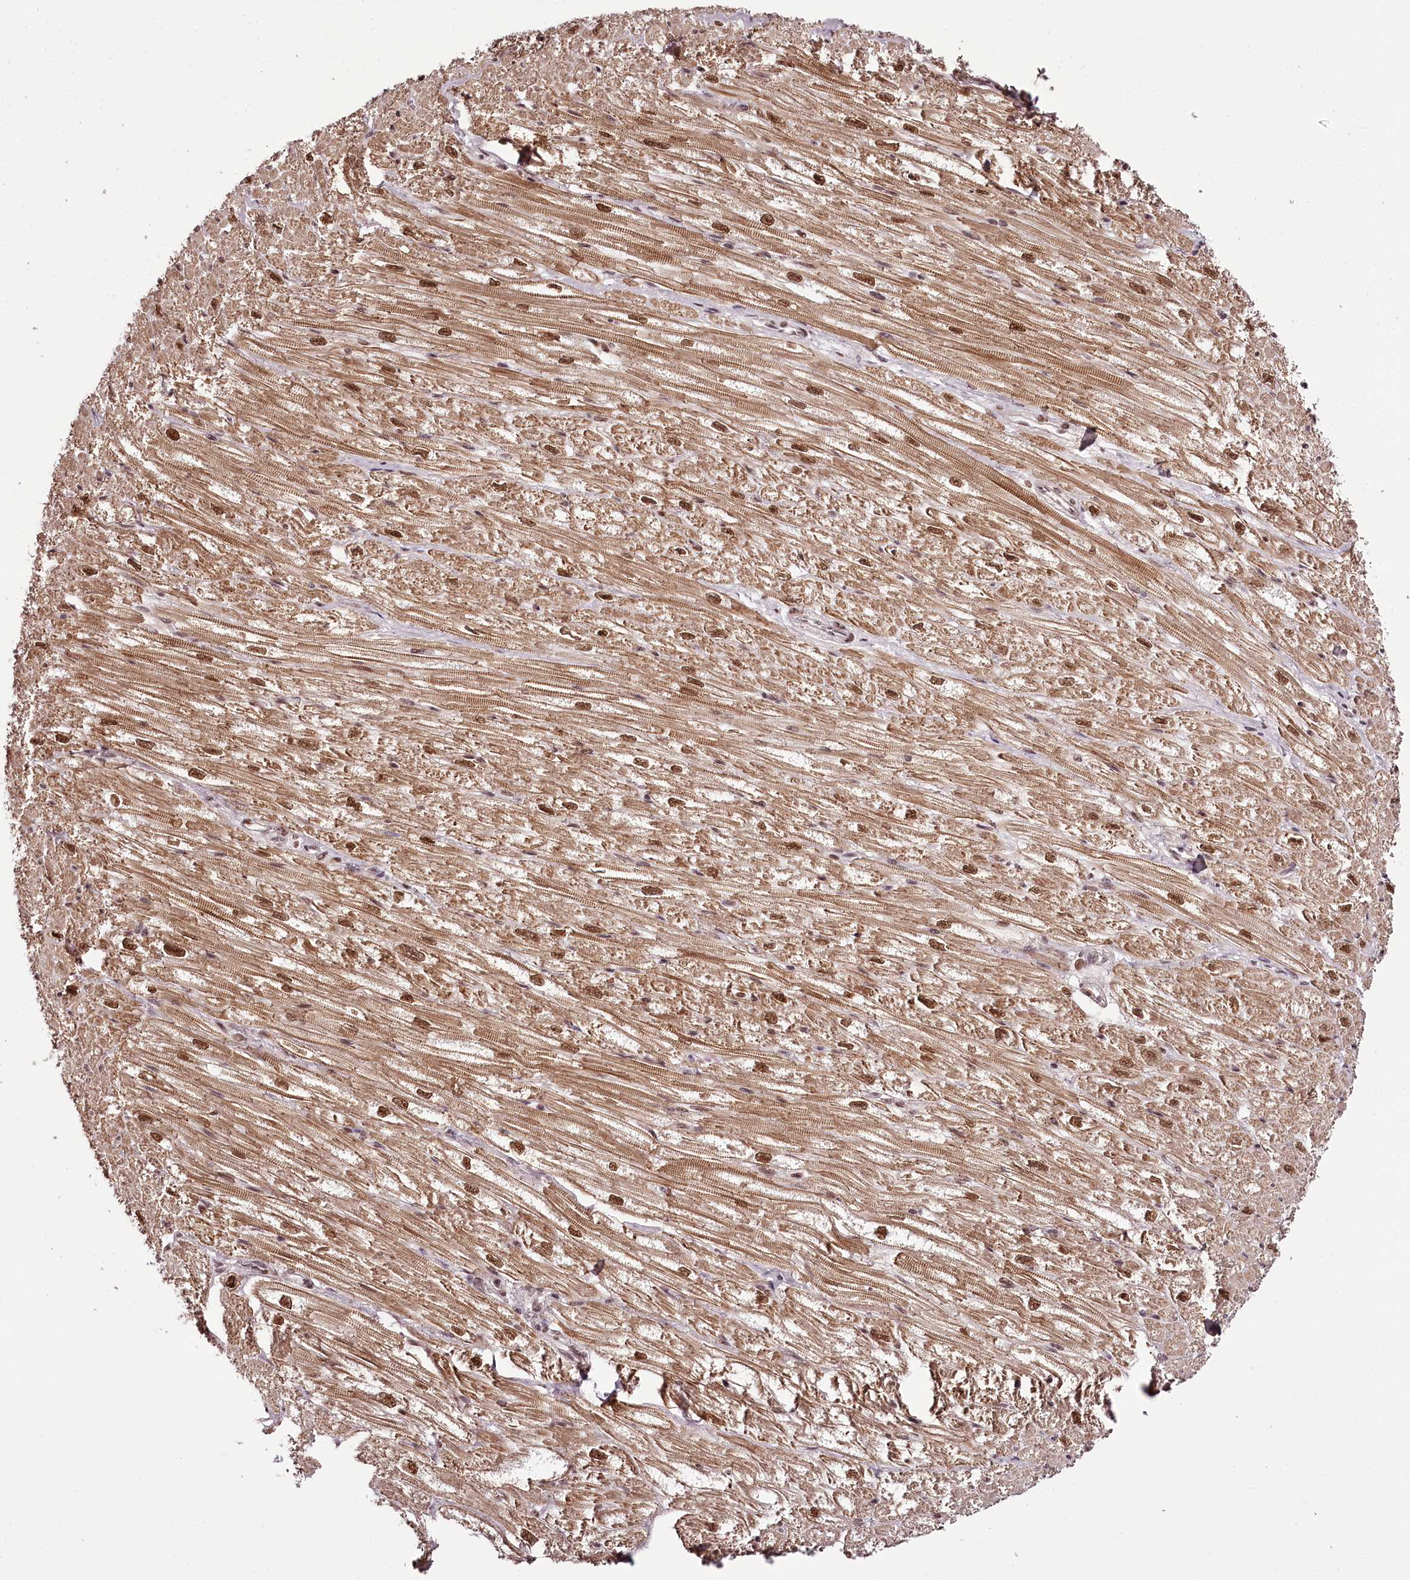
{"staining": {"intensity": "moderate", "quantity": ">75%", "location": "cytoplasmic/membranous,nuclear"}, "tissue": "heart muscle", "cell_type": "Cardiomyocytes", "image_type": "normal", "snomed": [{"axis": "morphology", "description": "Normal tissue, NOS"}, {"axis": "topography", "description": "Heart"}], "caption": "Immunohistochemistry (IHC) (DAB (3,3'-diaminobenzidine)) staining of normal heart muscle shows moderate cytoplasmic/membranous,nuclear protein positivity in about >75% of cardiomyocytes.", "gene": "TTC33", "patient": {"sex": "male", "age": 50}}